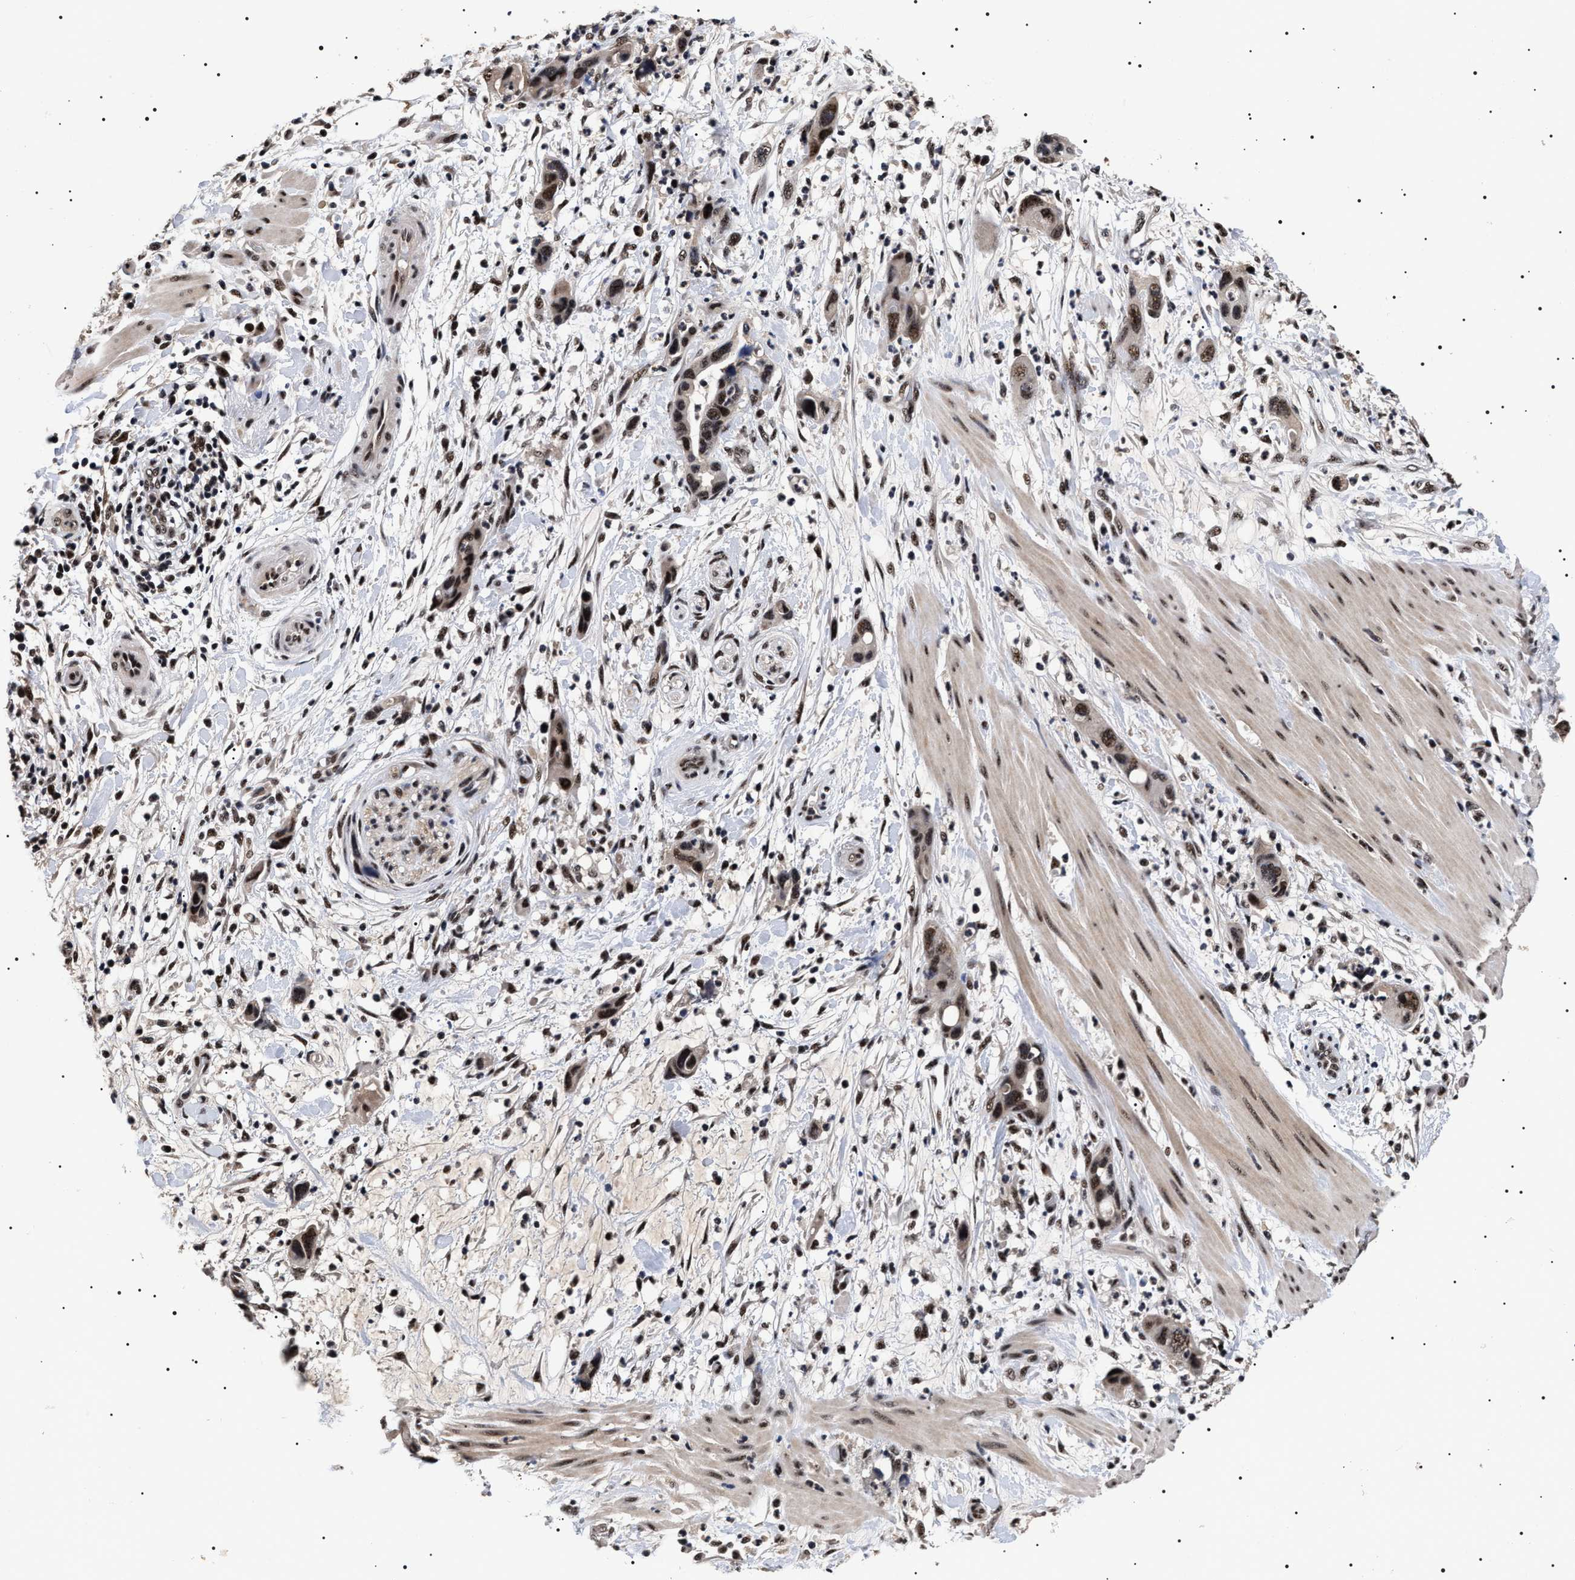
{"staining": {"intensity": "moderate", "quantity": ">75%", "location": "nuclear"}, "tissue": "pancreatic cancer", "cell_type": "Tumor cells", "image_type": "cancer", "snomed": [{"axis": "morphology", "description": "Adenocarcinoma, NOS"}, {"axis": "topography", "description": "Pancreas"}], "caption": "Immunohistochemical staining of human pancreatic cancer (adenocarcinoma) exhibits medium levels of moderate nuclear protein staining in approximately >75% of tumor cells.", "gene": "CAAP1", "patient": {"sex": "female", "age": 71}}